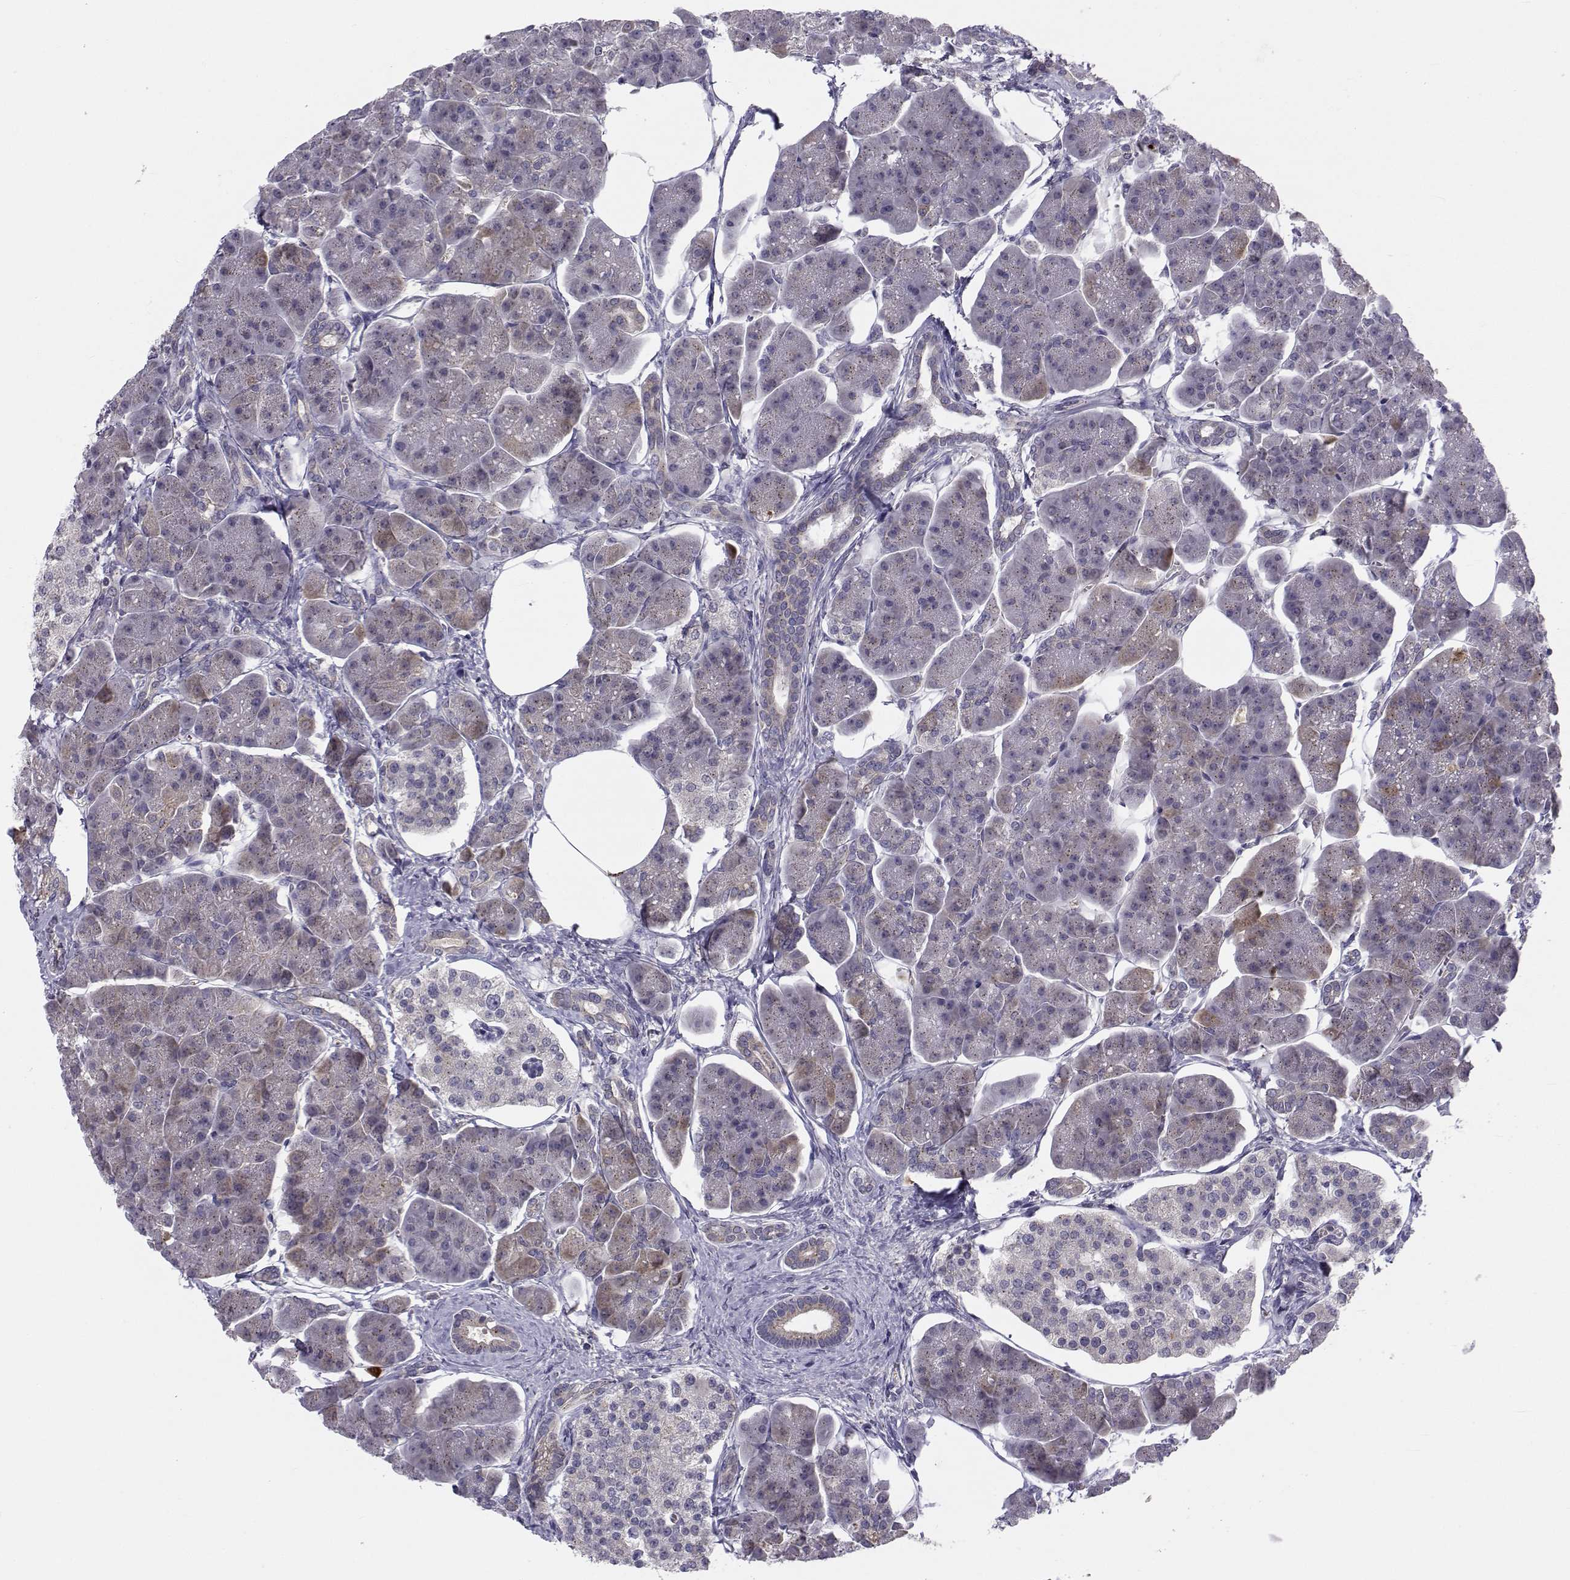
{"staining": {"intensity": "negative", "quantity": "none", "location": "none"}, "tissue": "pancreas", "cell_type": "Exocrine glandular cells", "image_type": "normal", "snomed": [{"axis": "morphology", "description": "Normal tissue, NOS"}, {"axis": "topography", "description": "Pancreas"}], "caption": "Immunohistochemistry (IHC) photomicrograph of normal pancreas: pancreas stained with DAB reveals no significant protein expression in exocrine glandular cells.", "gene": "ANGPT1", "patient": {"sex": "female", "age": 58}}